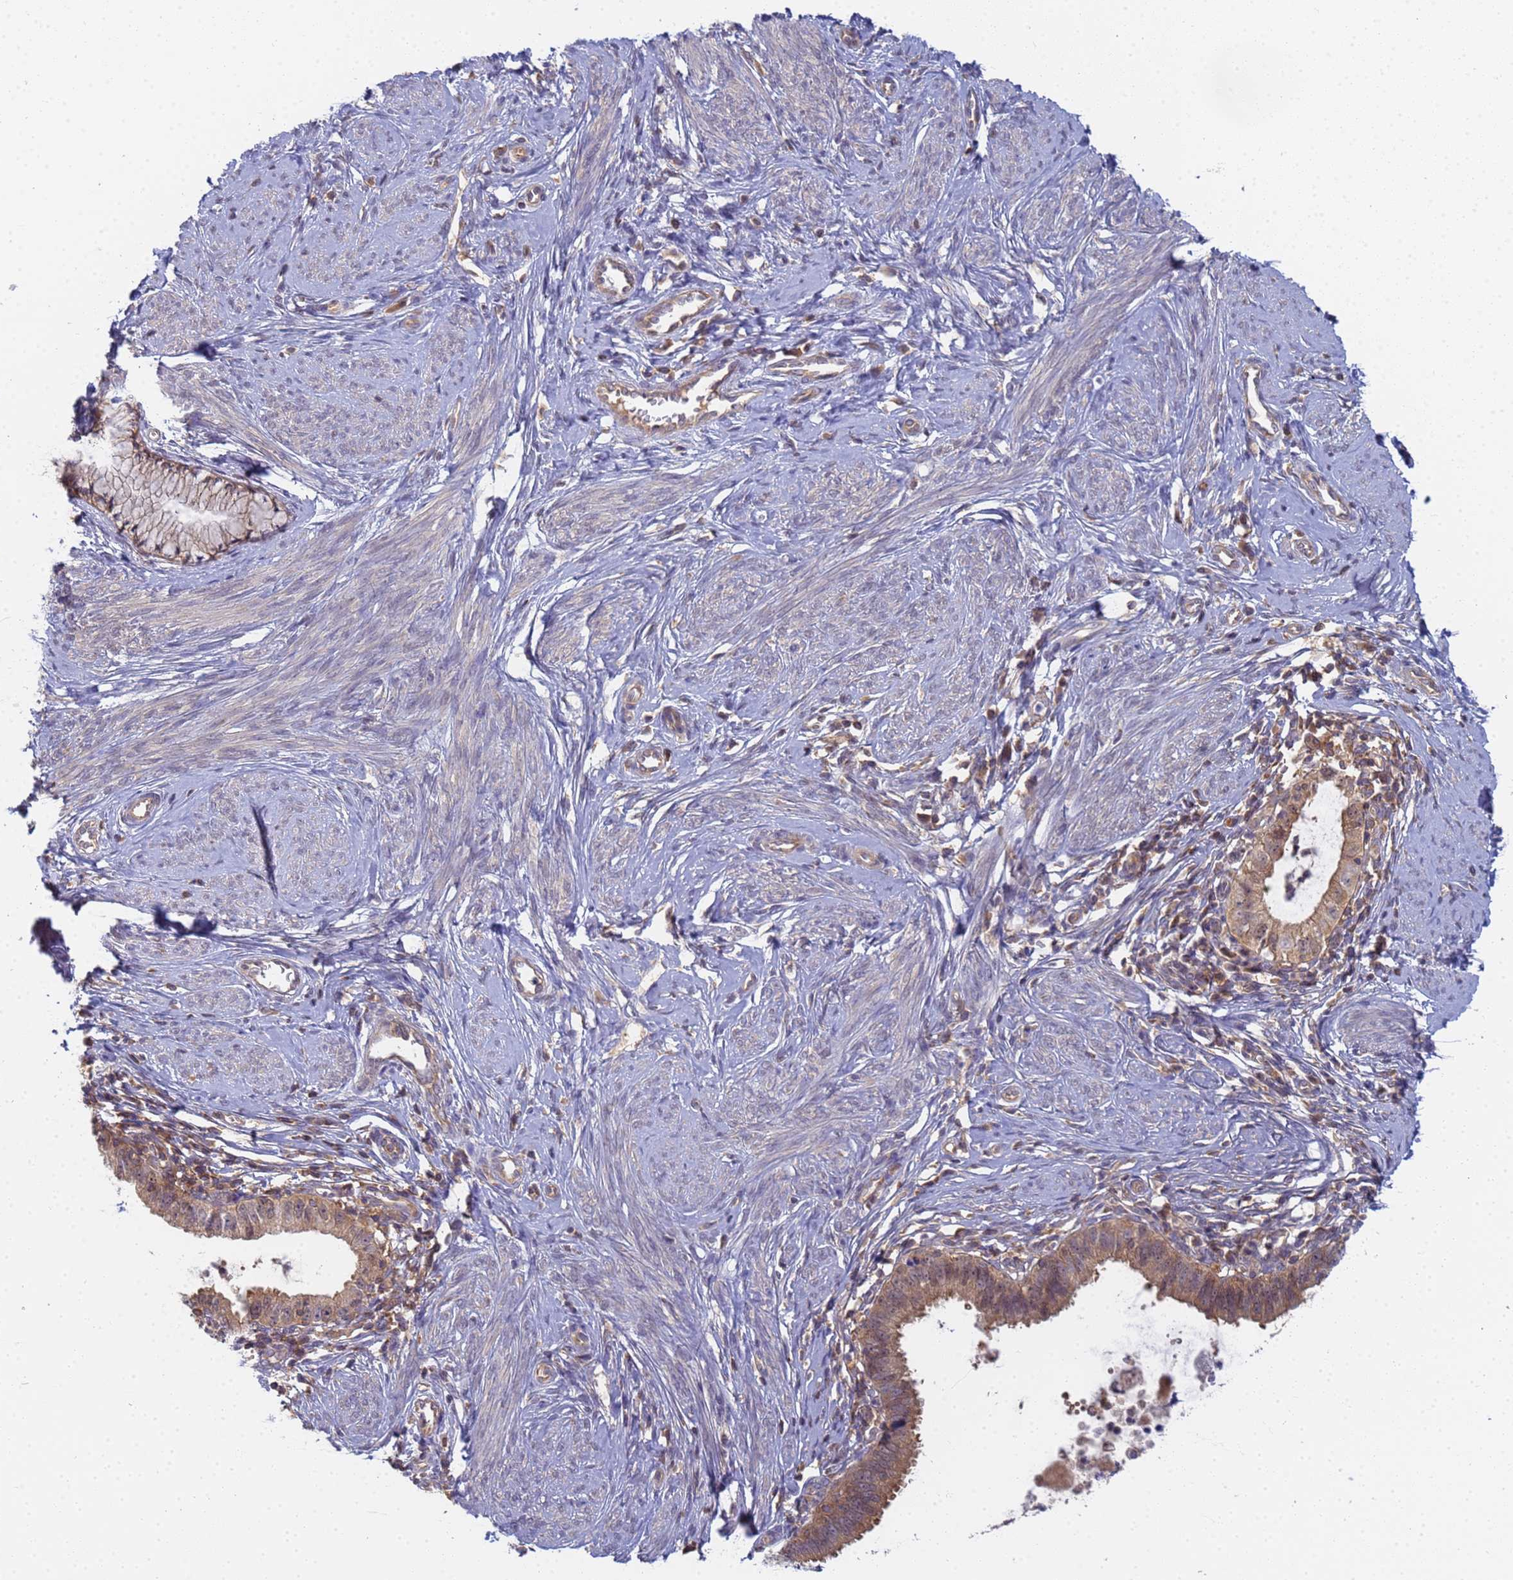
{"staining": {"intensity": "weak", "quantity": ">75%", "location": "cytoplasmic/membranous,nuclear"}, "tissue": "cervical cancer", "cell_type": "Tumor cells", "image_type": "cancer", "snomed": [{"axis": "morphology", "description": "Adenocarcinoma, NOS"}, {"axis": "topography", "description": "Cervix"}], "caption": "Immunohistochemistry (IHC) (DAB) staining of cervical adenocarcinoma displays weak cytoplasmic/membranous and nuclear protein staining in about >75% of tumor cells. Immunohistochemistry (IHC) stains the protein of interest in brown and the nuclei are stained blue.", "gene": "SHARPIN", "patient": {"sex": "female", "age": 36}}